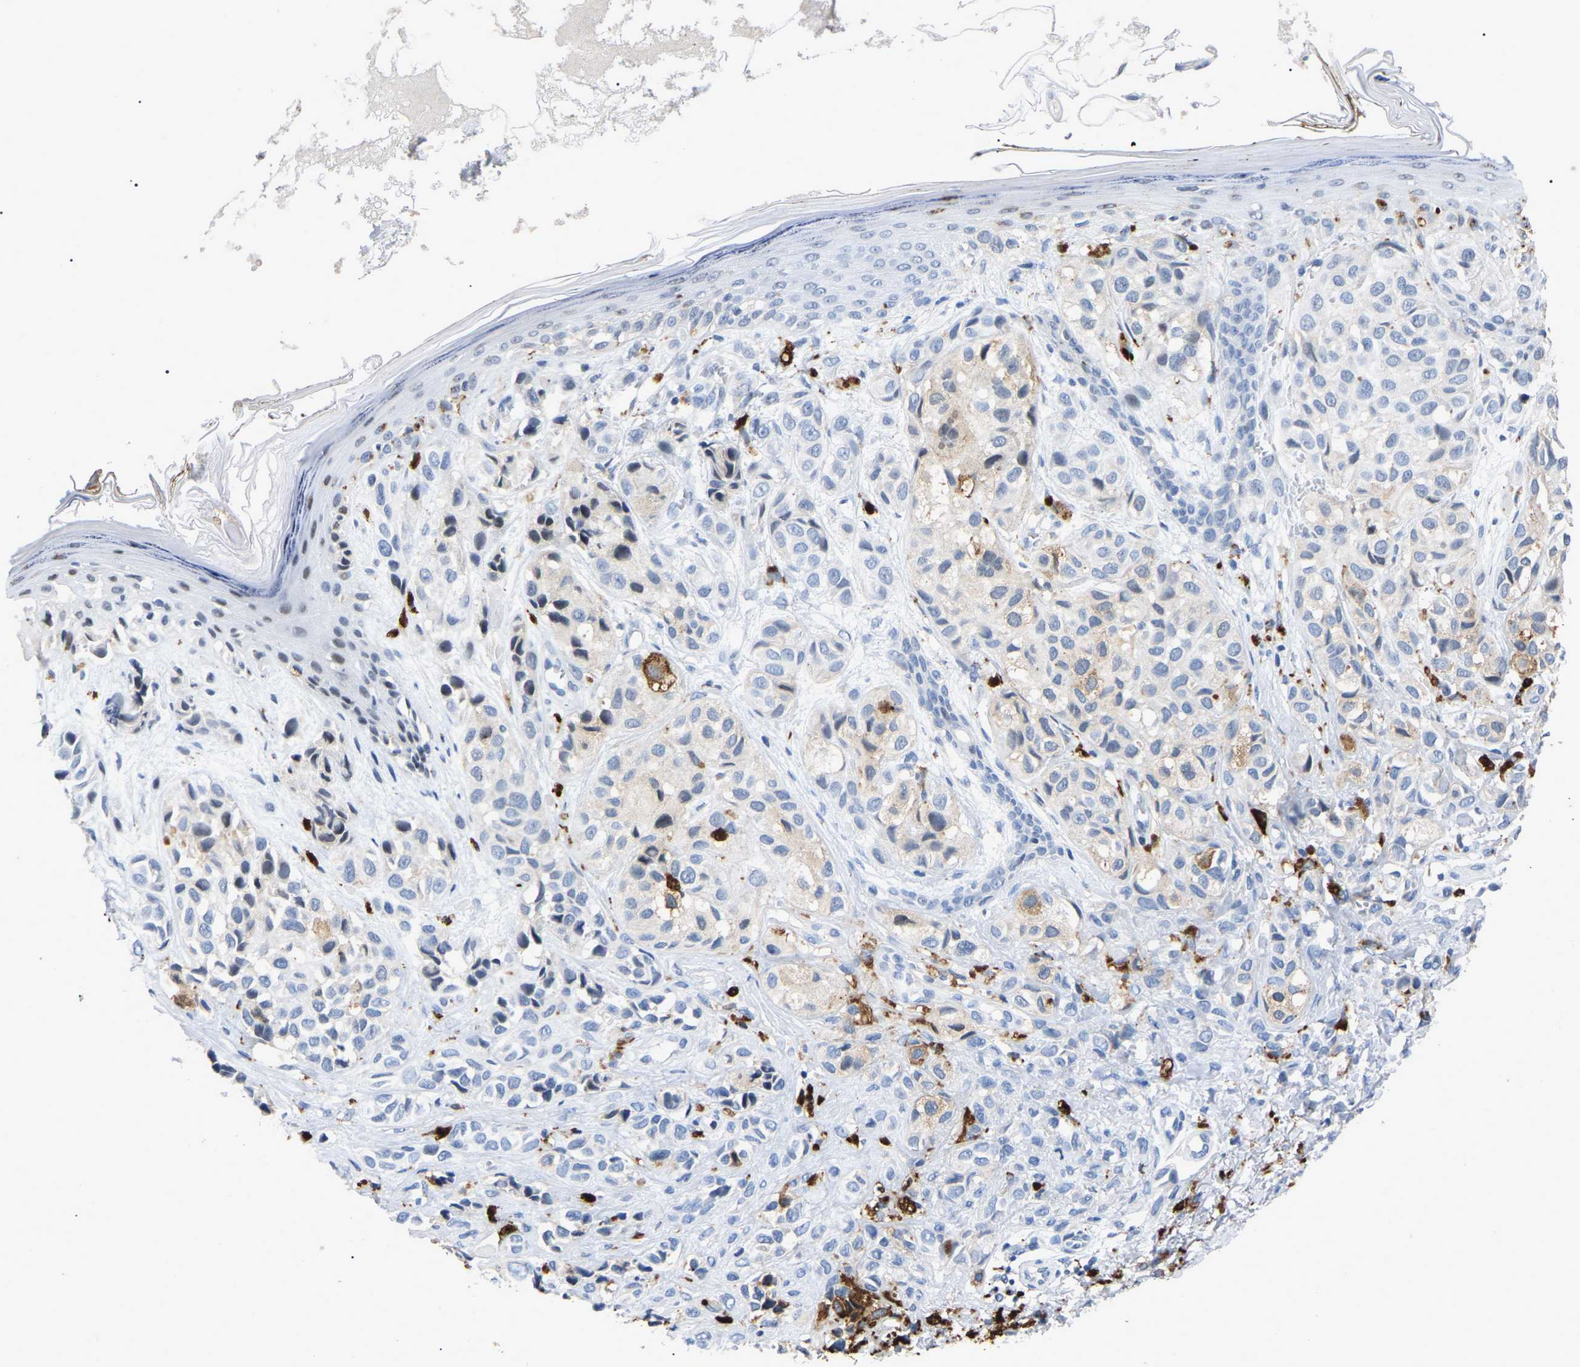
{"staining": {"intensity": "negative", "quantity": "none", "location": "none"}, "tissue": "melanoma", "cell_type": "Tumor cells", "image_type": "cancer", "snomed": [{"axis": "morphology", "description": "Malignant melanoma, NOS"}, {"axis": "topography", "description": "Skin"}], "caption": "Tumor cells are negative for brown protein staining in melanoma. Brightfield microscopy of immunohistochemistry (IHC) stained with DAB (3,3'-diaminobenzidine) (brown) and hematoxylin (blue), captured at high magnification.", "gene": "SMPD2", "patient": {"sex": "female", "age": 58}}